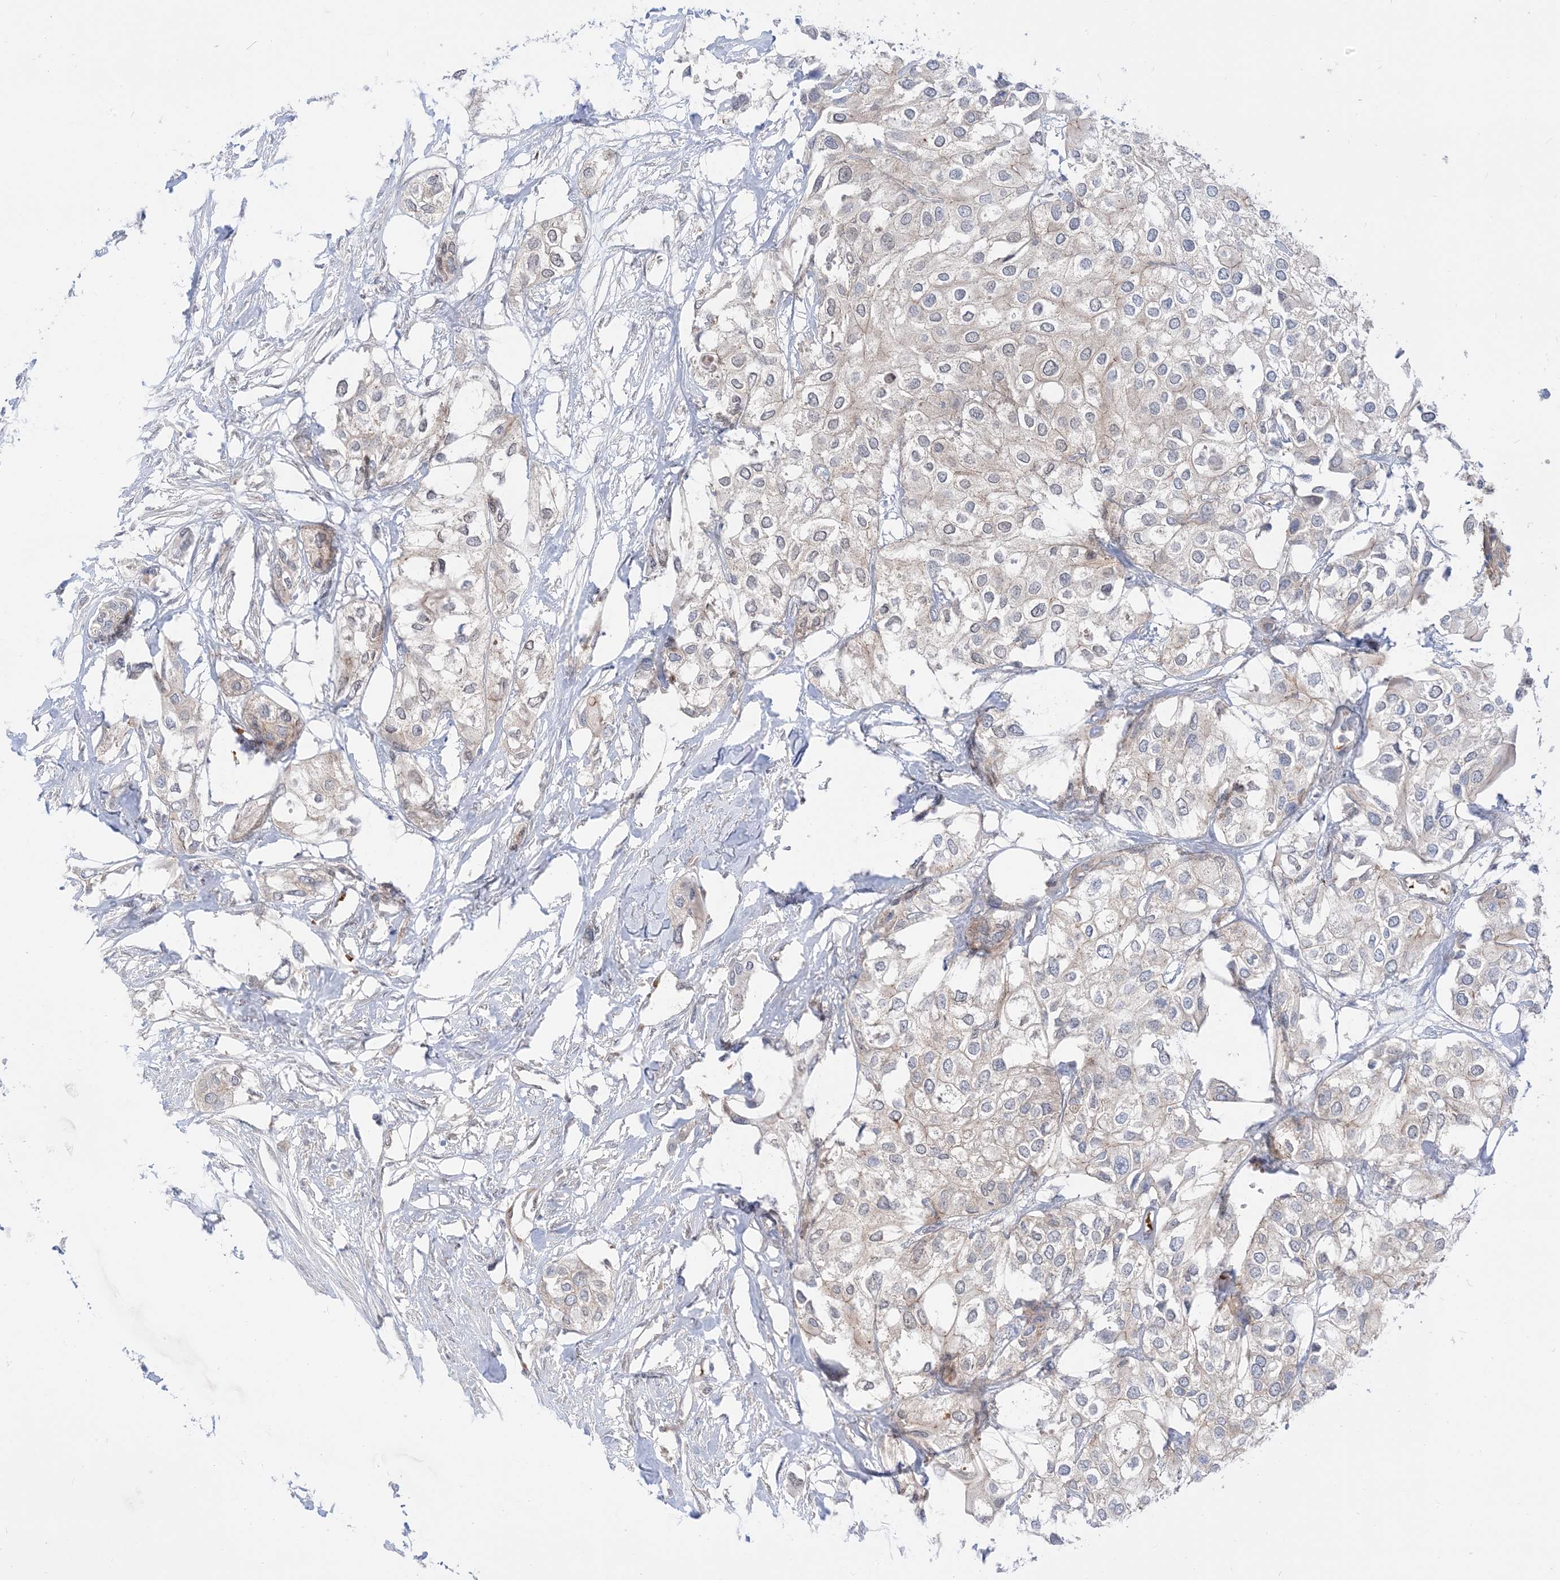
{"staining": {"intensity": "negative", "quantity": "none", "location": "none"}, "tissue": "urothelial cancer", "cell_type": "Tumor cells", "image_type": "cancer", "snomed": [{"axis": "morphology", "description": "Urothelial carcinoma, High grade"}, {"axis": "topography", "description": "Urinary bladder"}], "caption": "The histopathology image shows no staining of tumor cells in urothelial cancer.", "gene": "RIN1", "patient": {"sex": "male", "age": 64}}